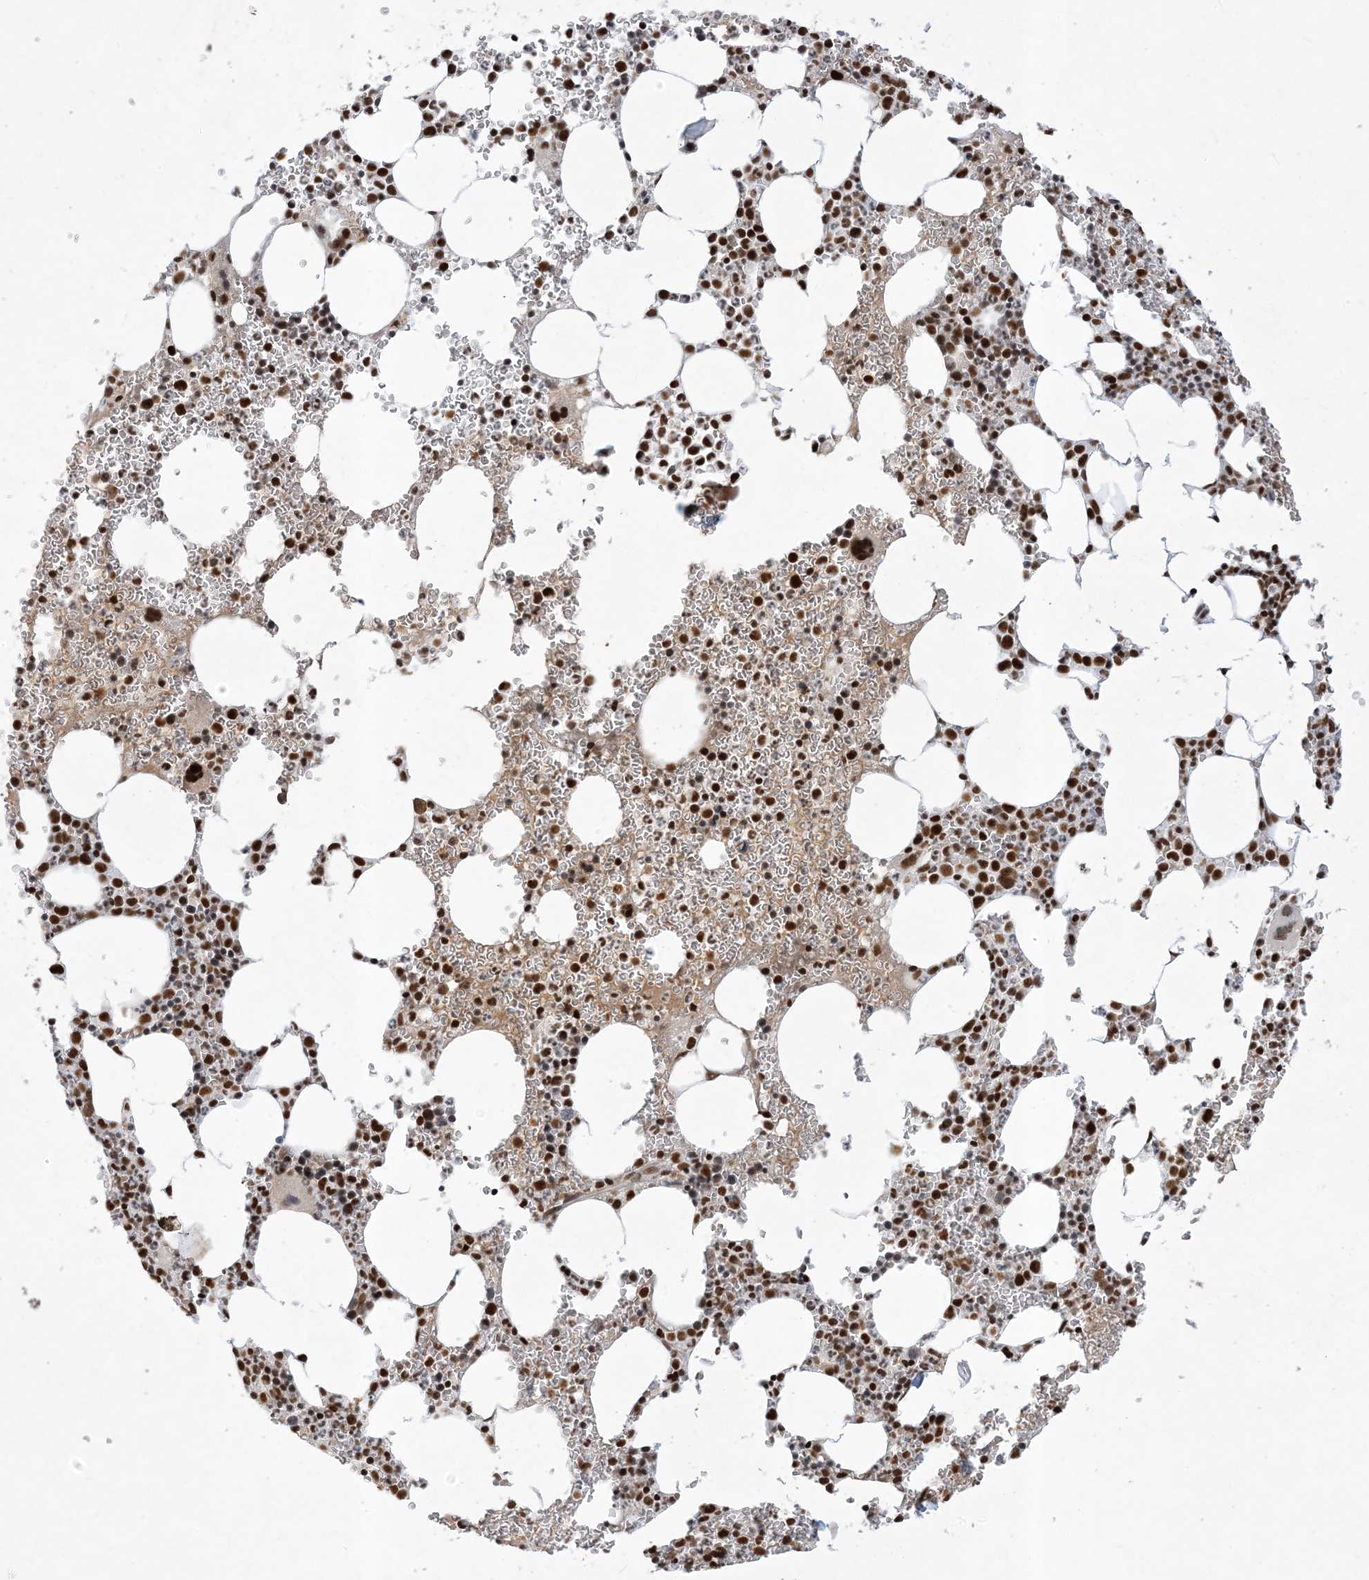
{"staining": {"intensity": "strong", "quantity": "25%-75%", "location": "nuclear"}, "tissue": "bone marrow", "cell_type": "Hematopoietic cells", "image_type": "normal", "snomed": [{"axis": "morphology", "description": "Normal tissue, NOS"}, {"axis": "topography", "description": "Bone marrow"}], "caption": "Immunohistochemistry photomicrograph of normal bone marrow stained for a protein (brown), which reveals high levels of strong nuclear staining in about 25%-75% of hematopoietic cells.", "gene": "PPIL2", "patient": {"sex": "female", "age": 78}}